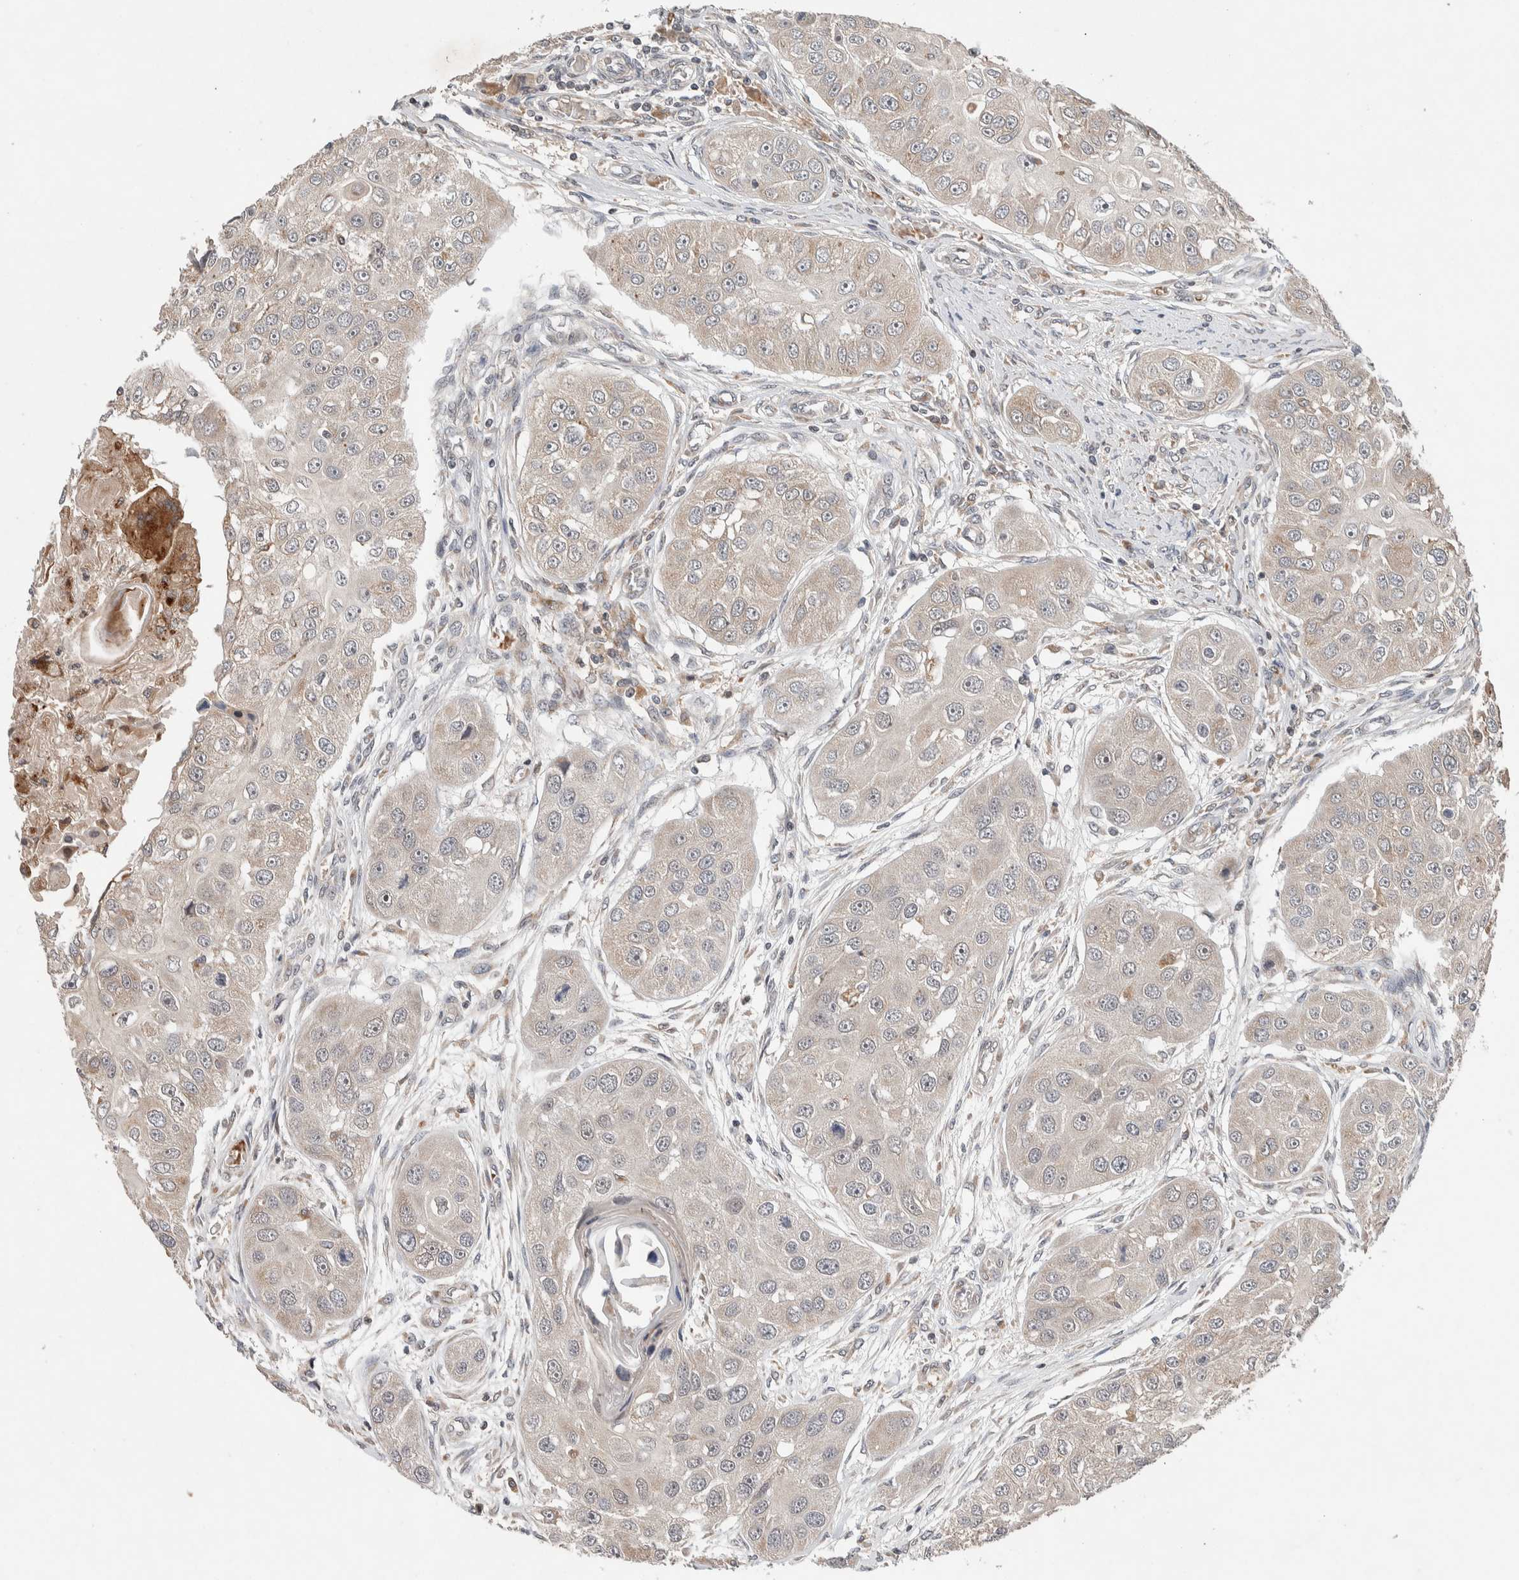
{"staining": {"intensity": "weak", "quantity": "<25%", "location": "cytoplasmic/membranous"}, "tissue": "head and neck cancer", "cell_type": "Tumor cells", "image_type": "cancer", "snomed": [{"axis": "morphology", "description": "Normal tissue, NOS"}, {"axis": "morphology", "description": "Squamous cell carcinoma, NOS"}, {"axis": "topography", "description": "Skeletal muscle"}, {"axis": "topography", "description": "Head-Neck"}], "caption": "The photomicrograph demonstrates no significant staining in tumor cells of head and neck cancer. Brightfield microscopy of immunohistochemistry stained with DAB (3,3'-diaminobenzidine) (brown) and hematoxylin (blue), captured at high magnification.", "gene": "KCNK1", "patient": {"sex": "male", "age": 51}}